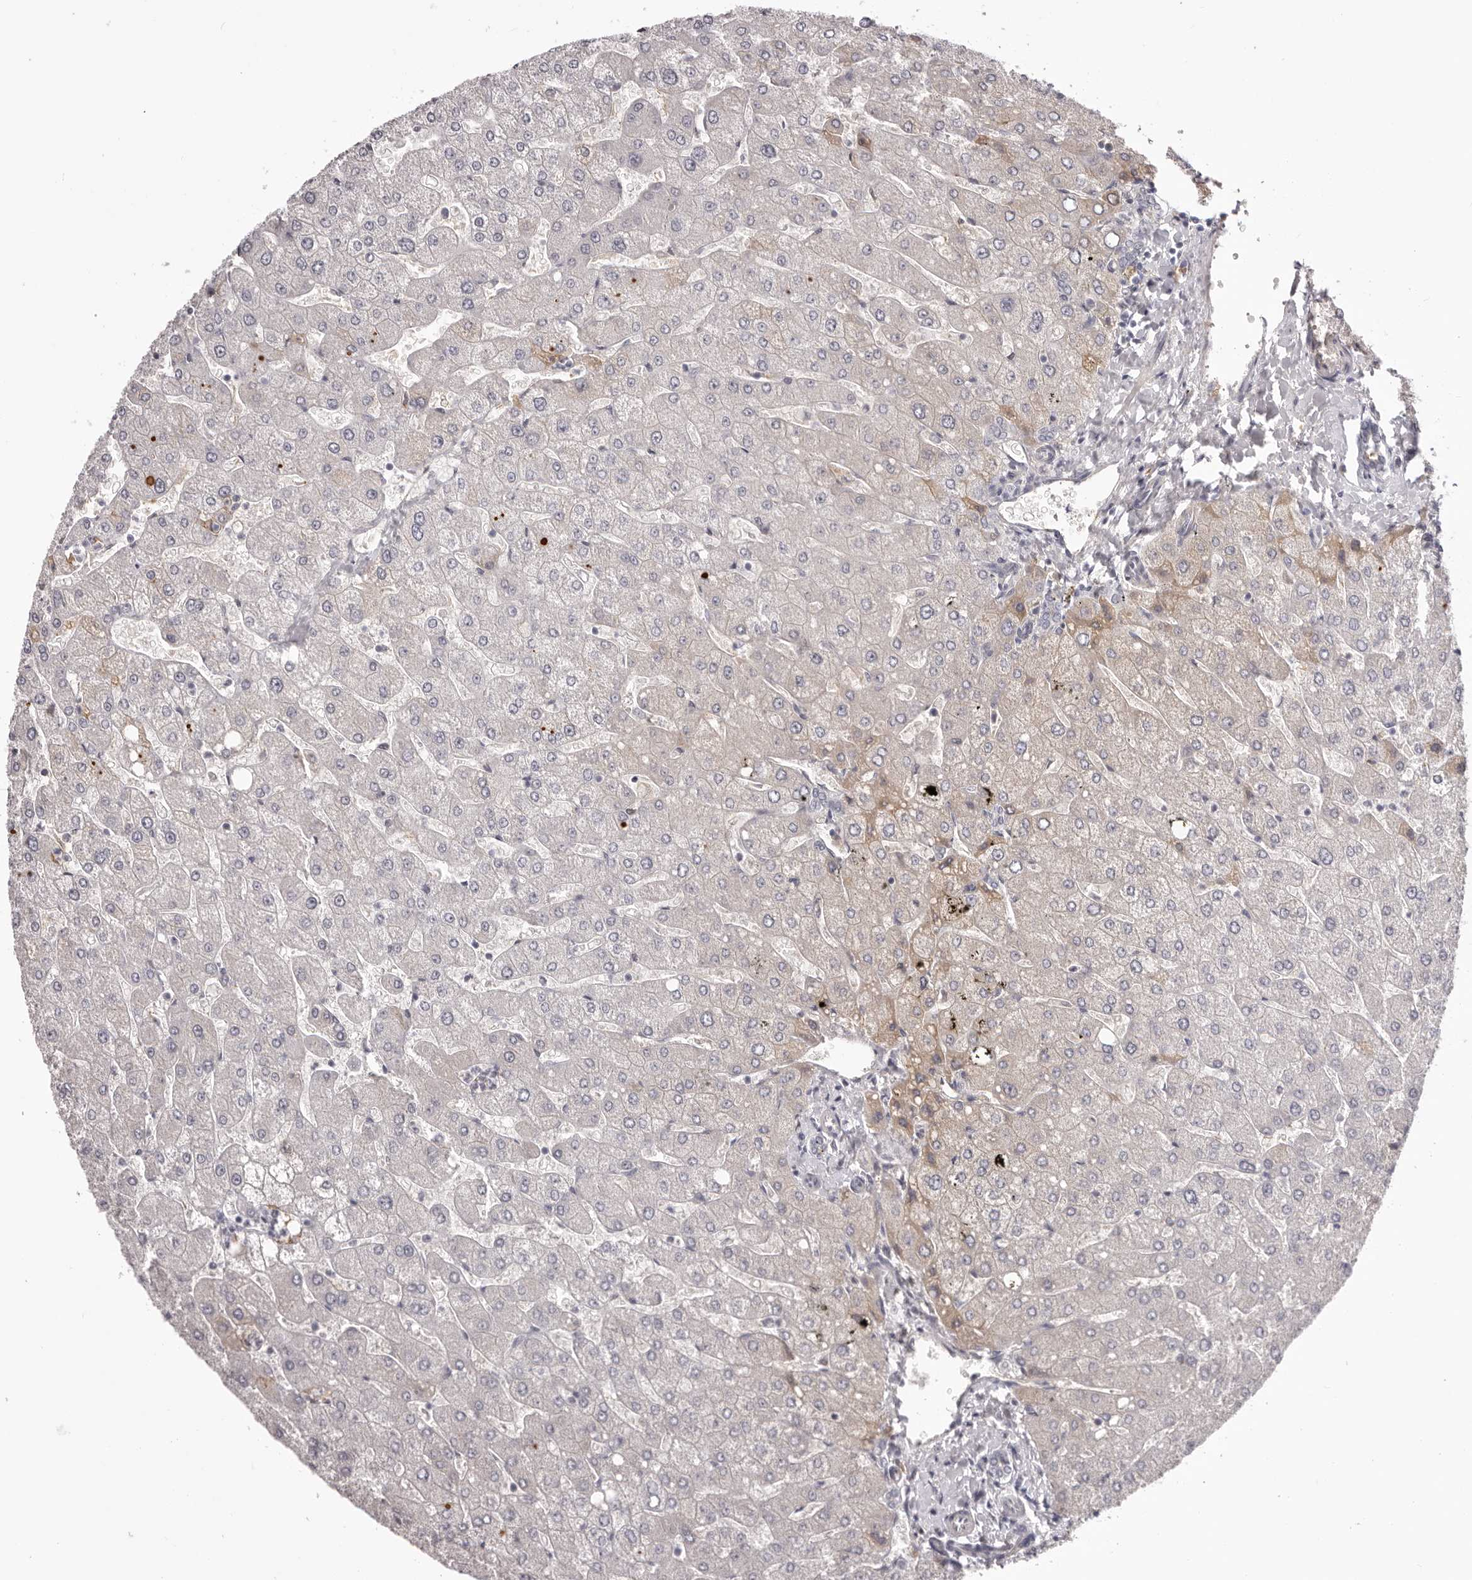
{"staining": {"intensity": "negative", "quantity": "none", "location": "none"}, "tissue": "liver", "cell_type": "Cholangiocytes", "image_type": "normal", "snomed": [{"axis": "morphology", "description": "Normal tissue, NOS"}, {"axis": "topography", "description": "Liver"}], "caption": "Cholangiocytes show no significant protein staining in normal liver.", "gene": "OTUD3", "patient": {"sex": "male", "age": 55}}